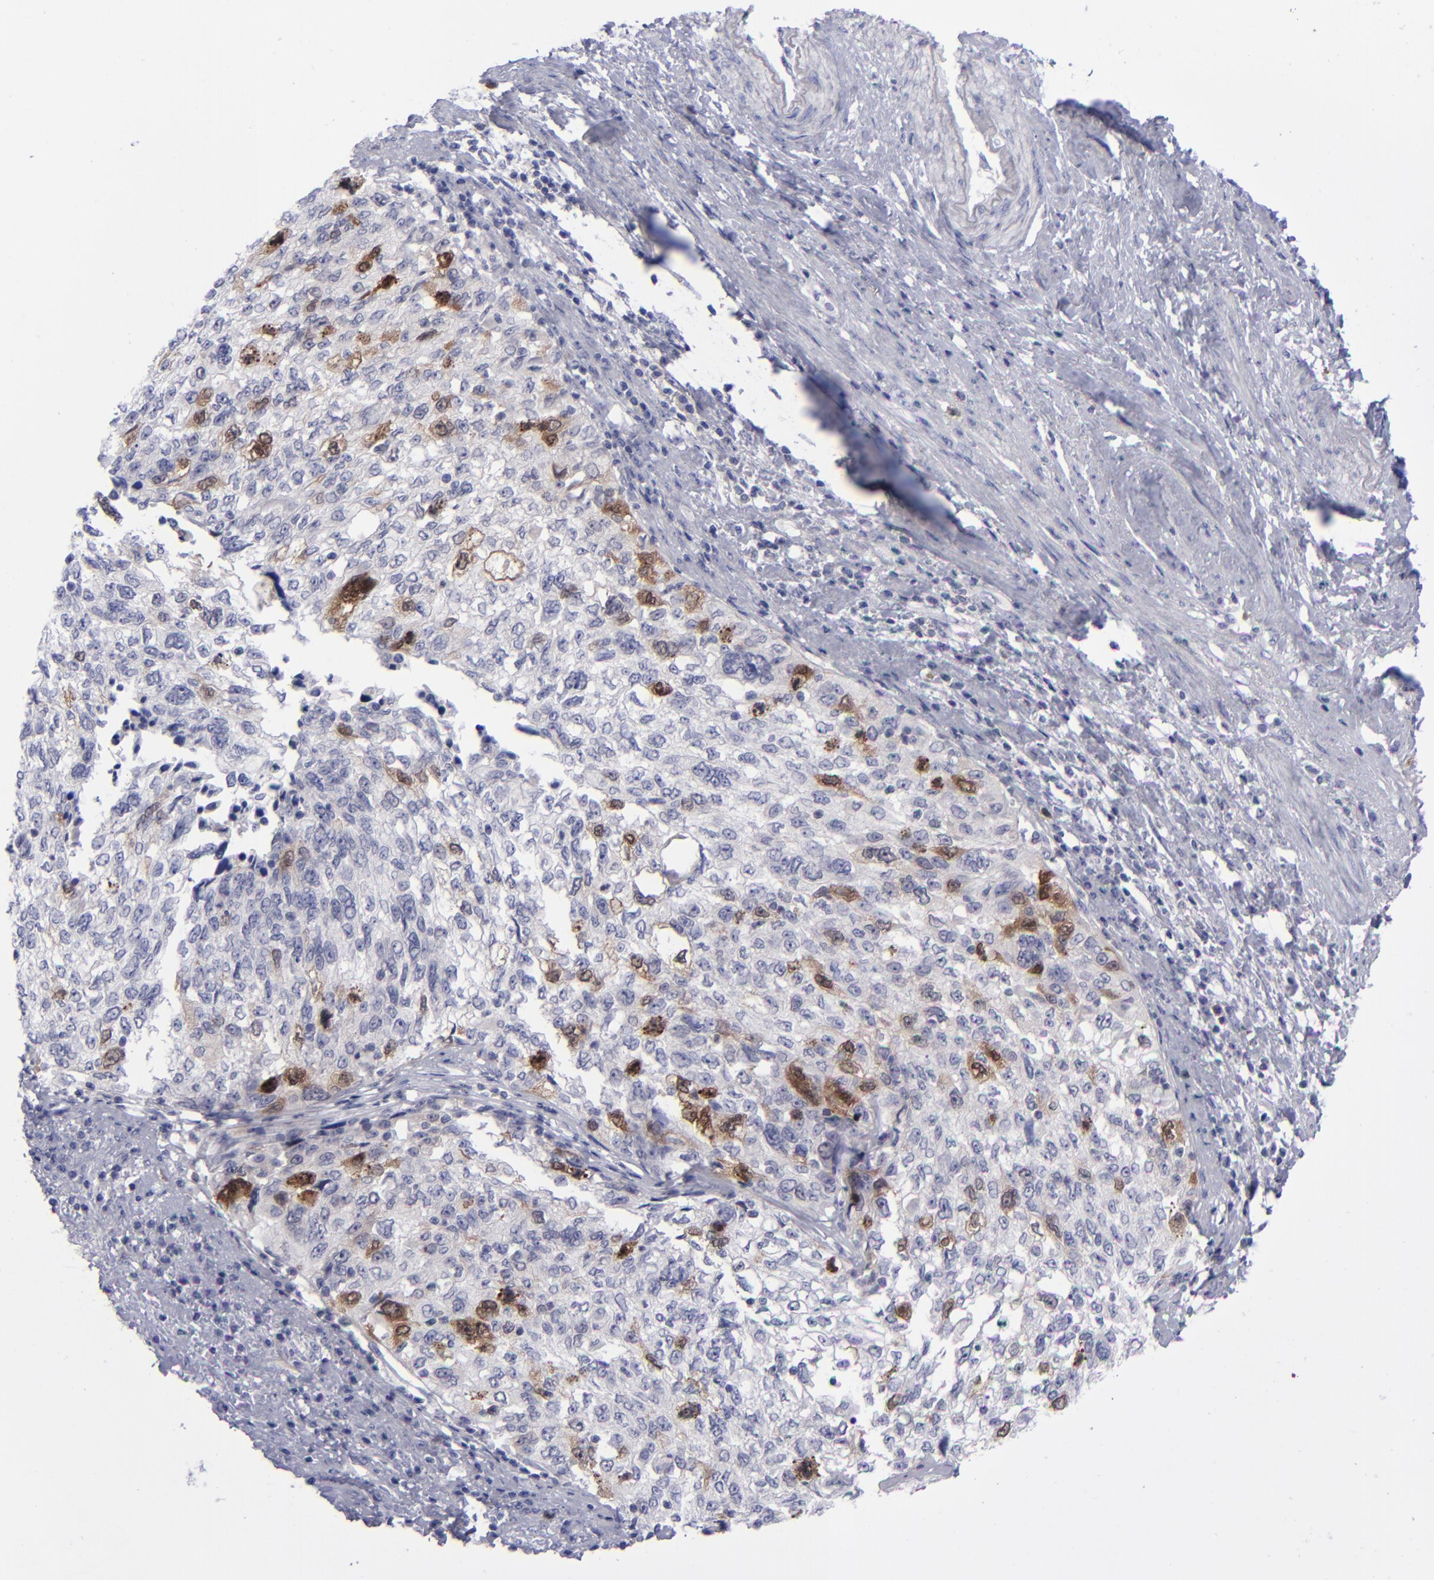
{"staining": {"intensity": "moderate", "quantity": "<25%", "location": "cytoplasmic/membranous,nuclear"}, "tissue": "cervical cancer", "cell_type": "Tumor cells", "image_type": "cancer", "snomed": [{"axis": "morphology", "description": "Squamous cell carcinoma, NOS"}, {"axis": "topography", "description": "Cervix"}], "caption": "This is an image of IHC staining of squamous cell carcinoma (cervical), which shows moderate staining in the cytoplasmic/membranous and nuclear of tumor cells.", "gene": "AURKA", "patient": {"sex": "female", "age": 57}}